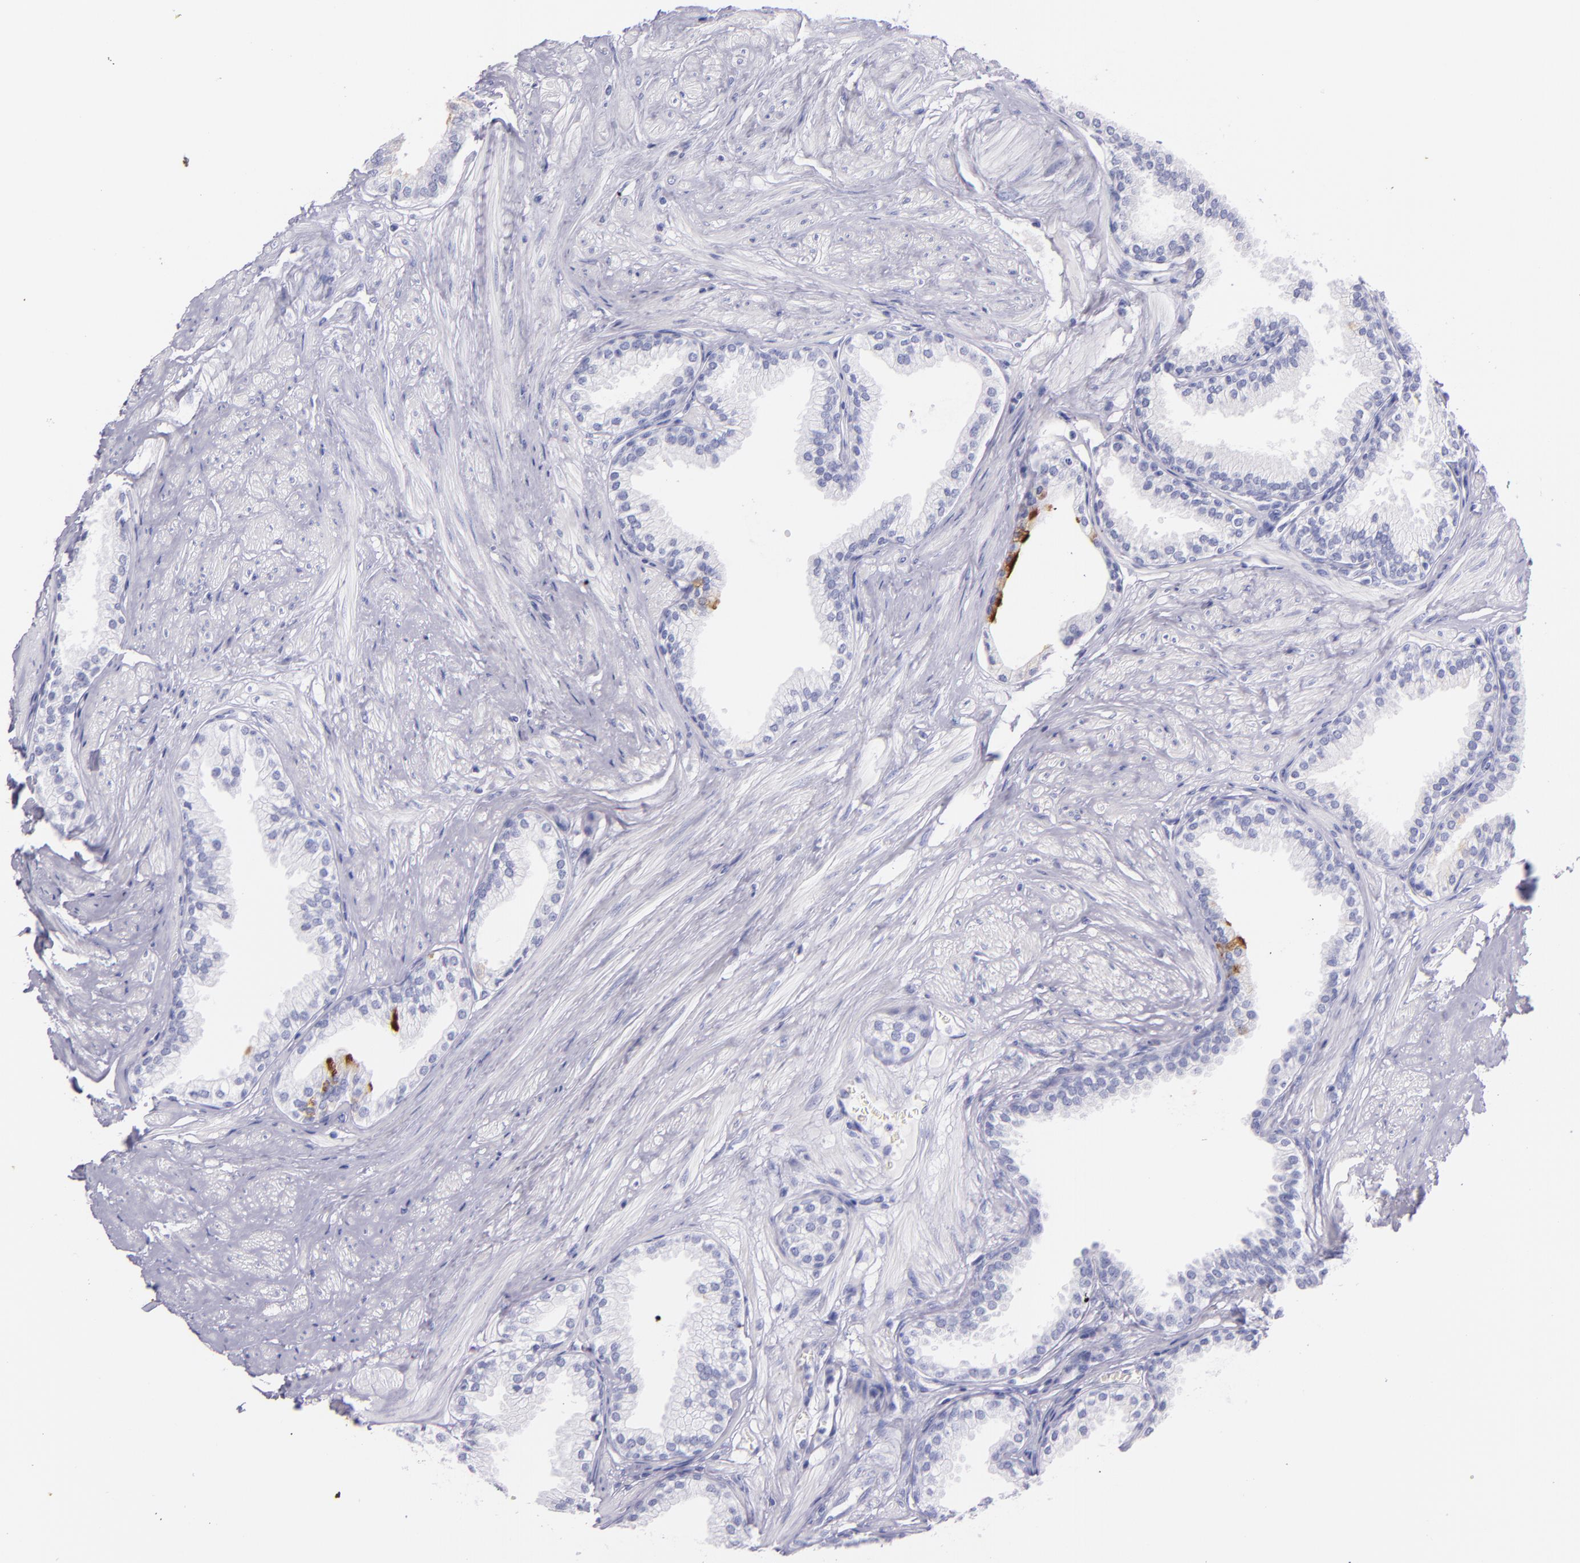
{"staining": {"intensity": "negative", "quantity": "none", "location": "none"}, "tissue": "prostate", "cell_type": "Glandular cells", "image_type": "normal", "snomed": [{"axis": "morphology", "description": "Normal tissue, NOS"}, {"axis": "topography", "description": "Prostate"}], "caption": "IHC micrograph of normal prostate: prostate stained with DAB (3,3'-diaminobenzidine) exhibits no significant protein expression in glandular cells. (Stains: DAB immunohistochemistry with hematoxylin counter stain, Microscopy: brightfield microscopy at high magnification).", "gene": "SFTPA2", "patient": {"sex": "male", "age": 64}}